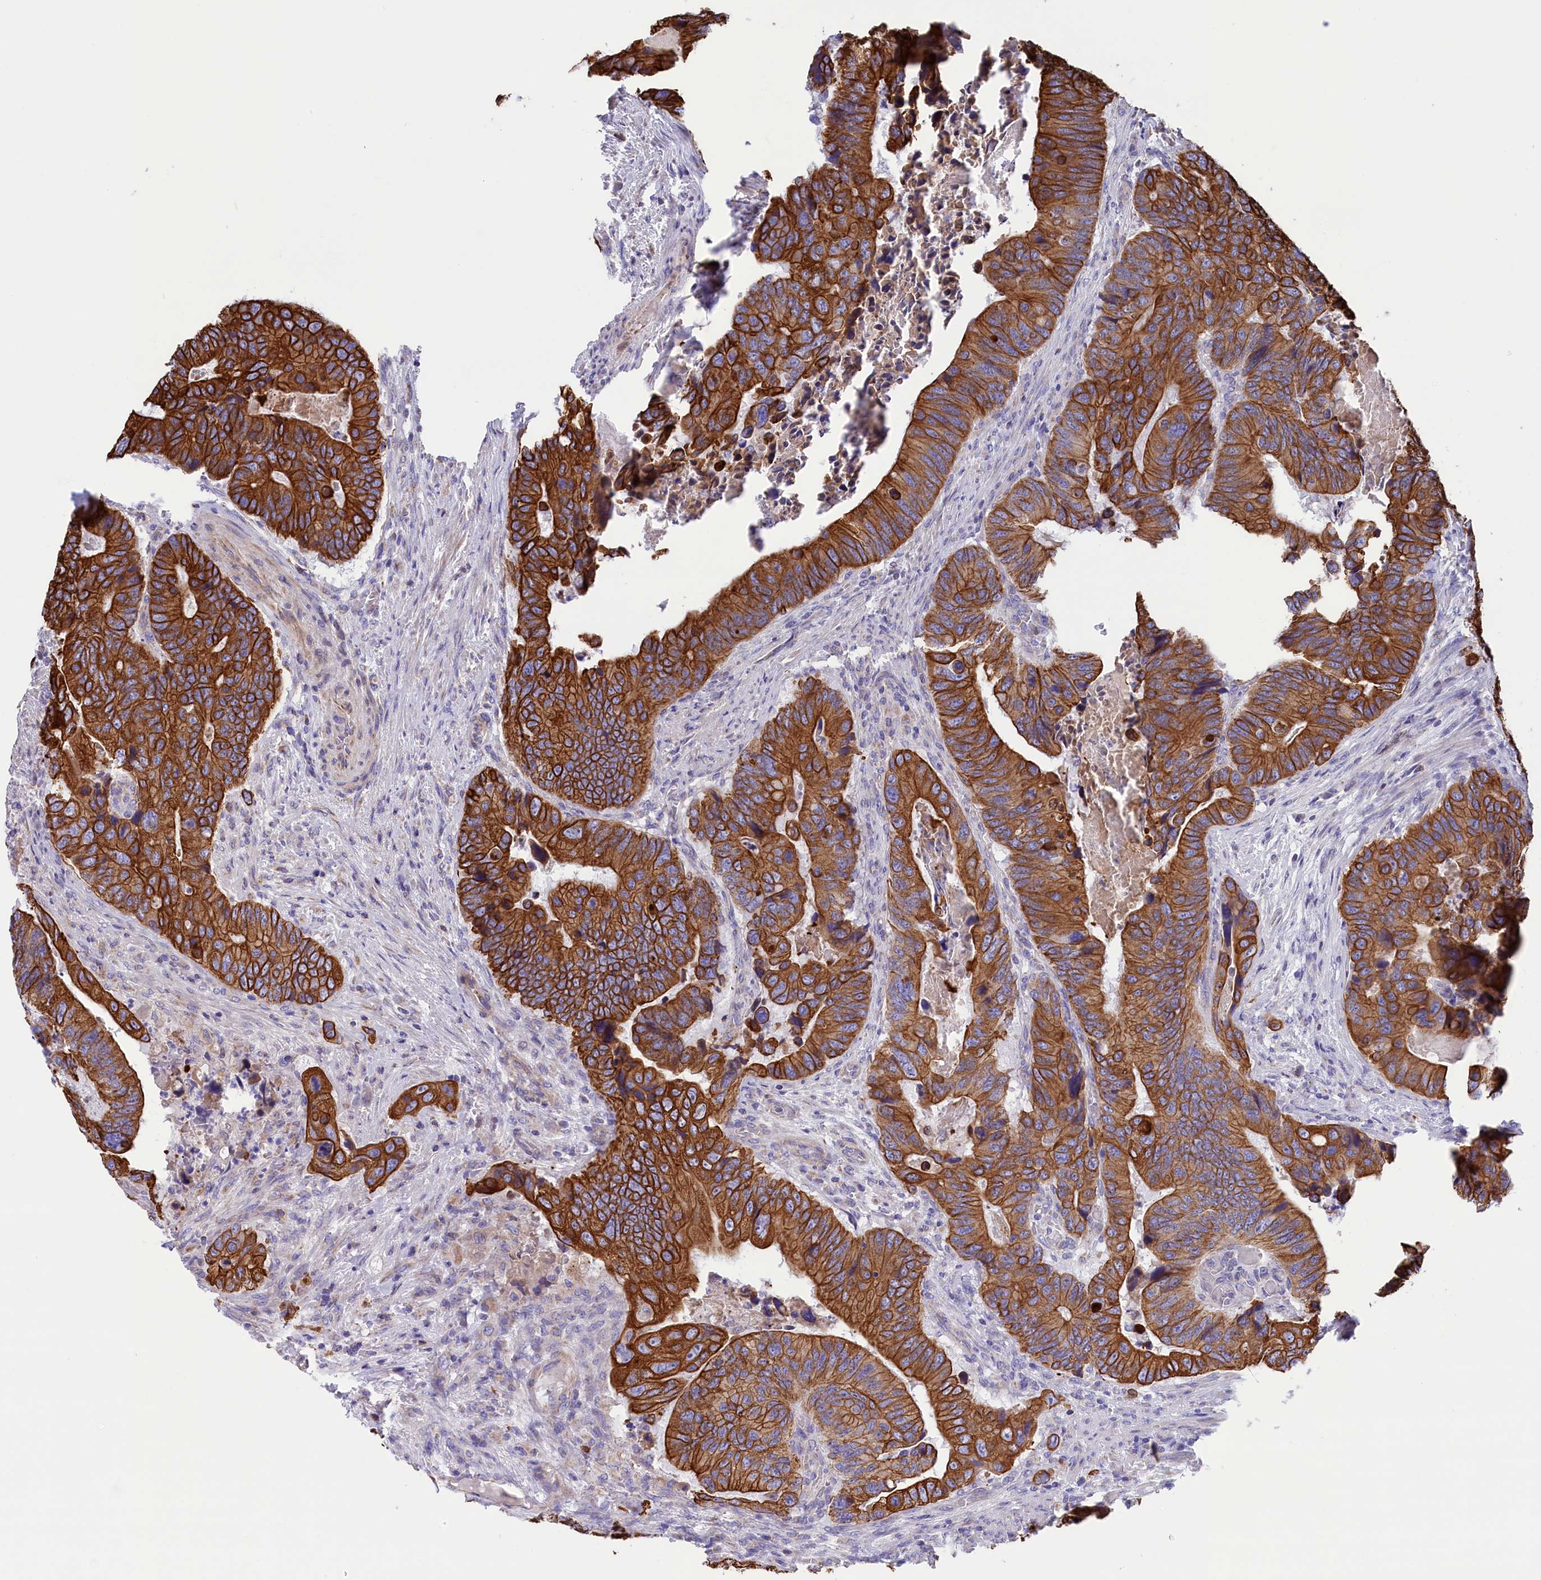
{"staining": {"intensity": "strong", "quantity": ">75%", "location": "cytoplasmic/membranous"}, "tissue": "colorectal cancer", "cell_type": "Tumor cells", "image_type": "cancer", "snomed": [{"axis": "morphology", "description": "Adenocarcinoma, NOS"}, {"axis": "topography", "description": "Colon"}], "caption": "About >75% of tumor cells in adenocarcinoma (colorectal) display strong cytoplasmic/membranous protein positivity as visualized by brown immunohistochemical staining.", "gene": "GATB", "patient": {"sex": "male", "age": 84}}